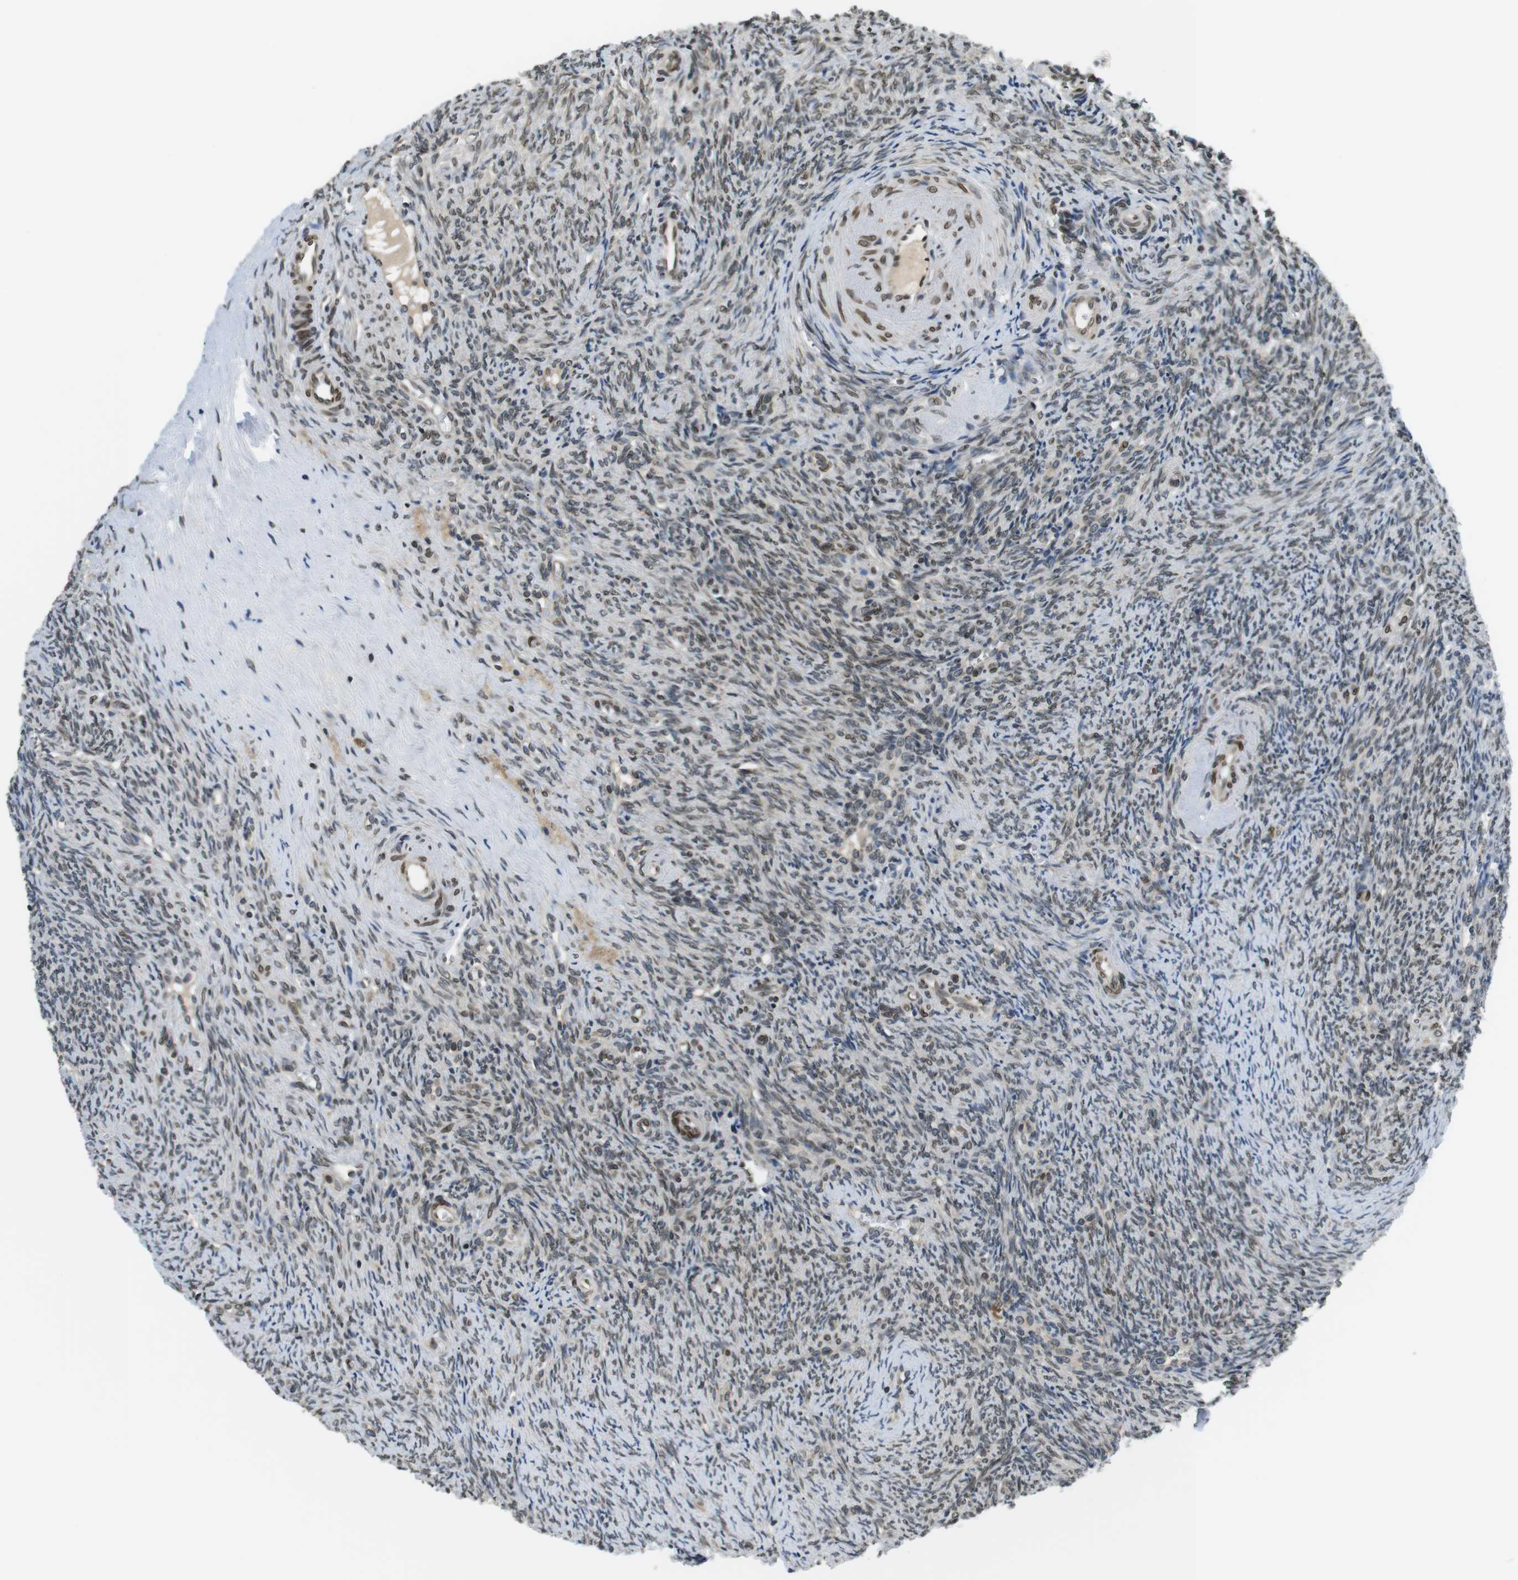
{"staining": {"intensity": "weak", "quantity": "25%-75%", "location": "cytoplasmic/membranous,nuclear"}, "tissue": "ovary", "cell_type": "Ovarian stroma cells", "image_type": "normal", "snomed": [{"axis": "morphology", "description": "Normal tissue, NOS"}, {"axis": "topography", "description": "Ovary"}], "caption": "Immunohistochemistry (IHC) of normal human ovary exhibits low levels of weak cytoplasmic/membranous,nuclear expression in approximately 25%-75% of ovarian stroma cells. Immunohistochemistry stains the protein of interest in brown and the nuclei are stained blue.", "gene": "TMX4", "patient": {"sex": "female", "age": 41}}